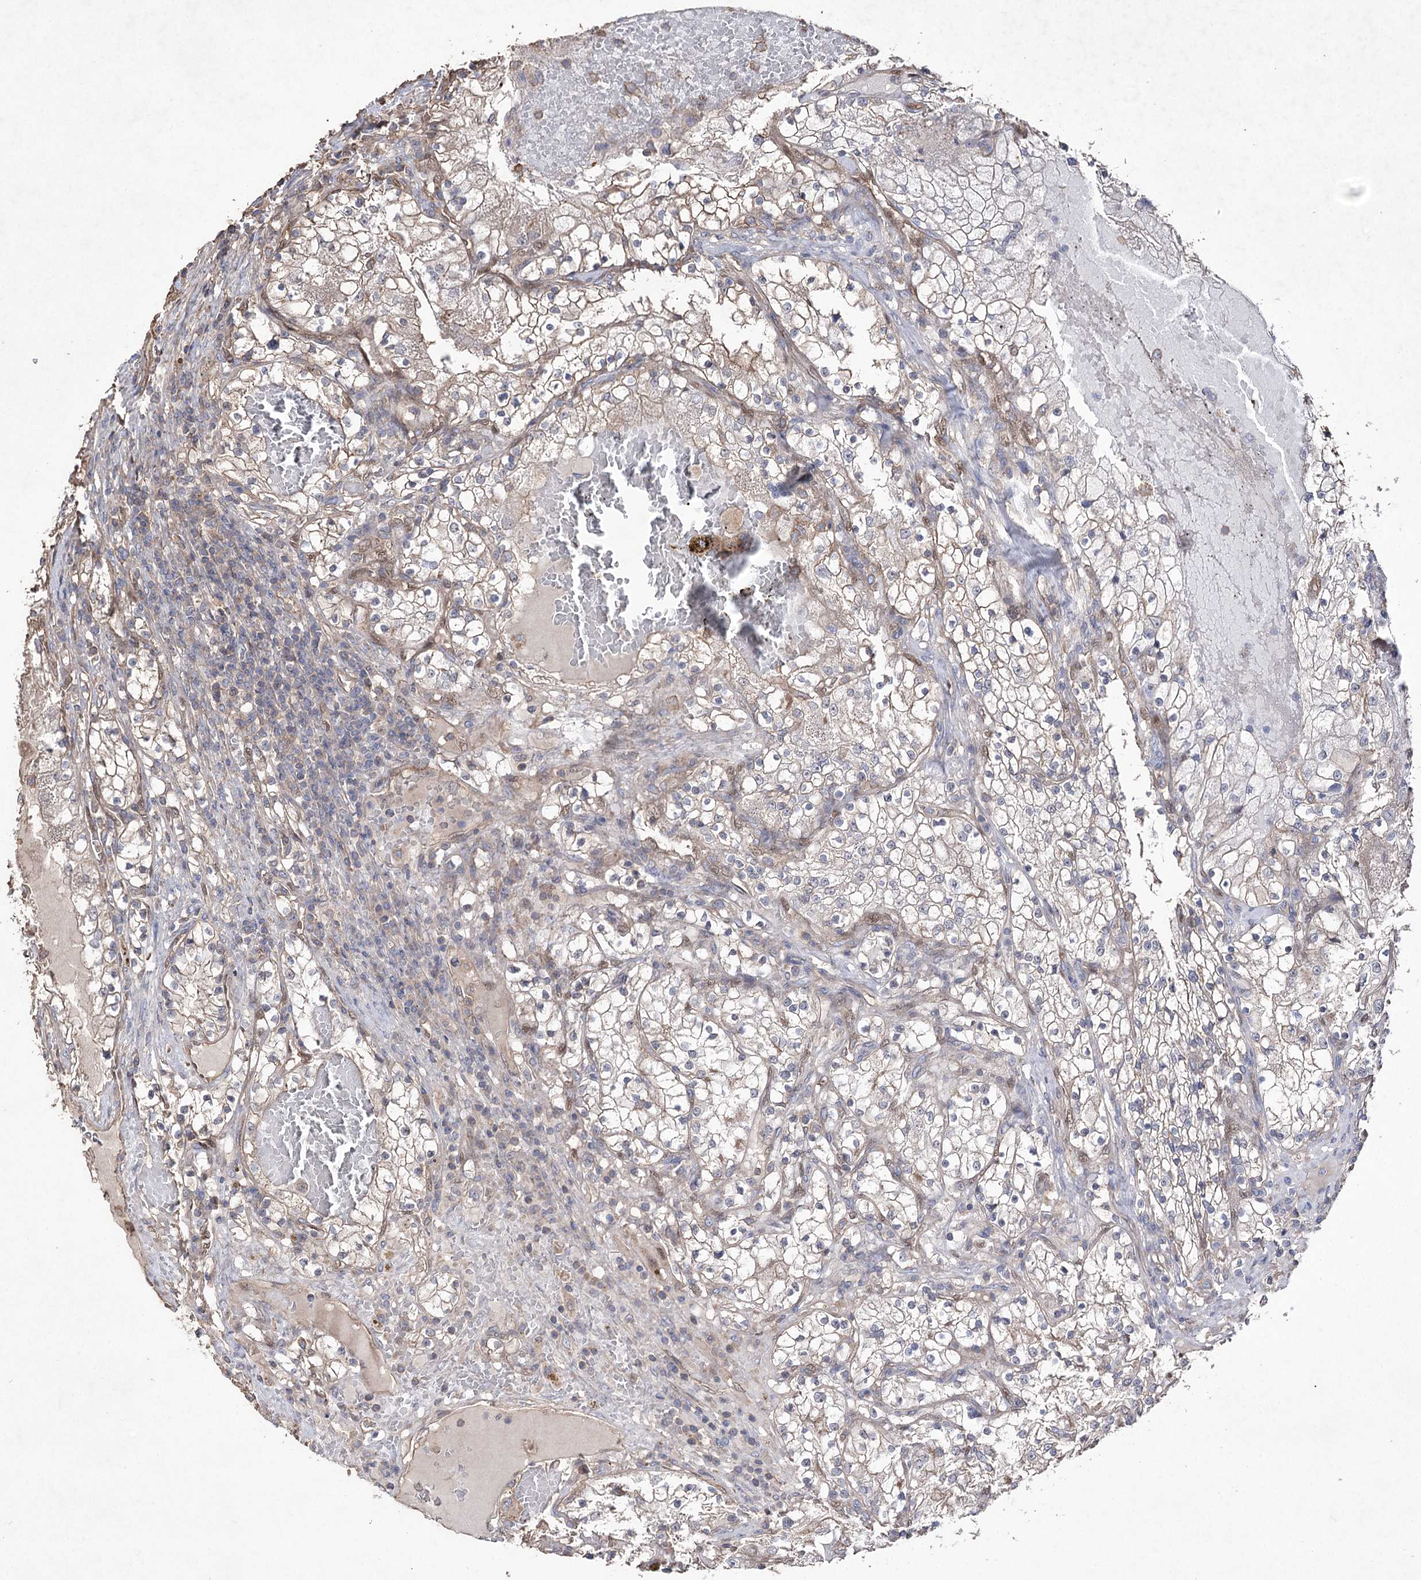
{"staining": {"intensity": "weak", "quantity": "25%-75%", "location": "cytoplasmic/membranous"}, "tissue": "renal cancer", "cell_type": "Tumor cells", "image_type": "cancer", "snomed": [{"axis": "morphology", "description": "Normal tissue, NOS"}, {"axis": "morphology", "description": "Adenocarcinoma, NOS"}, {"axis": "topography", "description": "Kidney"}], "caption": "Protein expression analysis of renal adenocarcinoma exhibits weak cytoplasmic/membranous staining in about 25%-75% of tumor cells.", "gene": "FAM13B", "patient": {"sex": "male", "age": 68}}